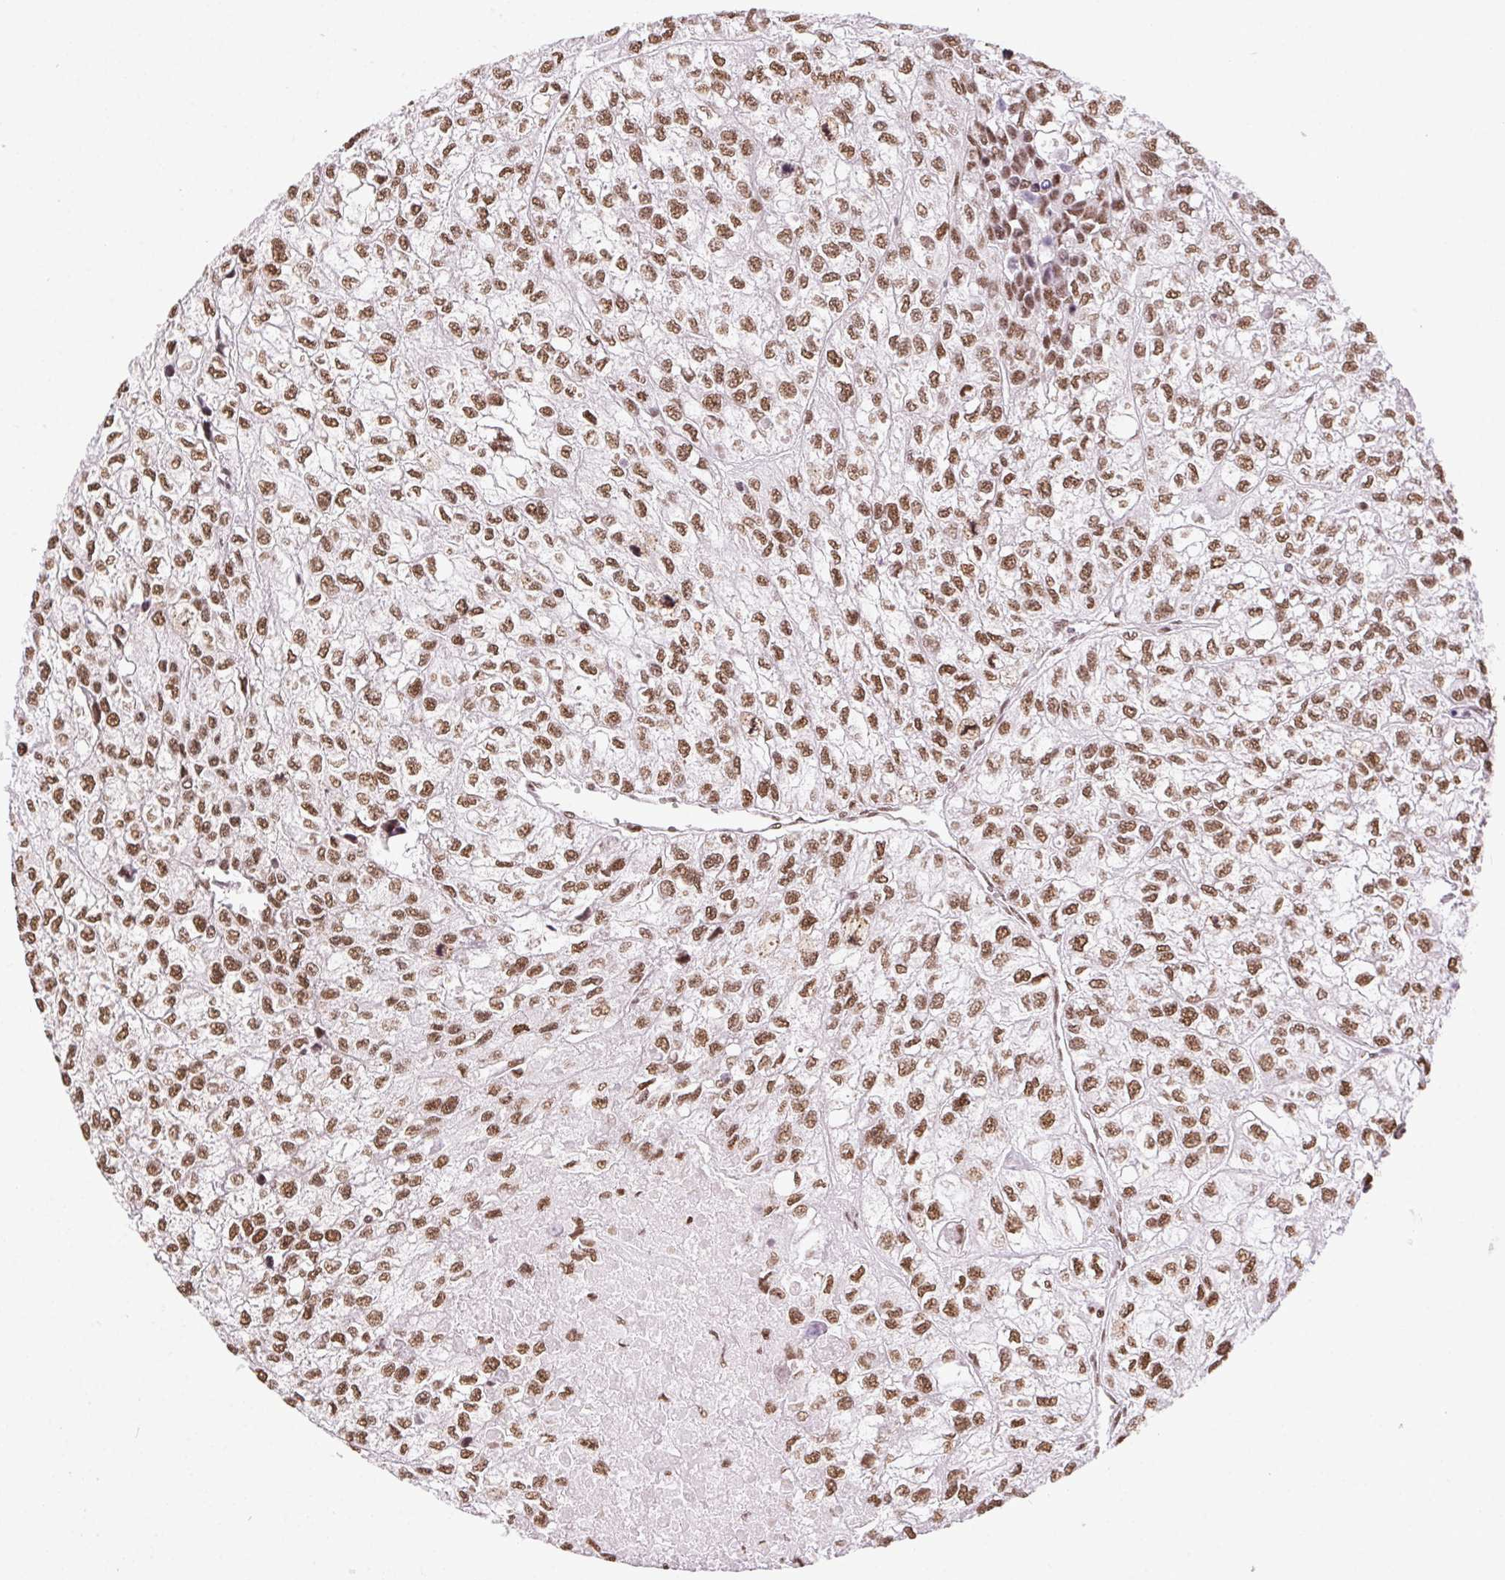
{"staining": {"intensity": "moderate", "quantity": ">75%", "location": "nuclear"}, "tissue": "renal cancer", "cell_type": "Tumor cells", "image_type": "cancer", "snomed": [{"axis": "morphology", "description": "Adenocarcinoma, NOS"}, {"axis": "topography", "description": "Kidney"}], "caption": "Immunohistochemistry staining of renal cancer (adenocarcinoma), which exhibits medium levels of moderate nuclear expression in approximately >75% of tumor cells indicating moderate nuclear protein positivity. The staining was performed using DAB (brown) for protein detection and nuclei were counterstained in hematoxylin (blue).", "gene": "TRA2B", "patient": {"sex": "male", "age": 56}}